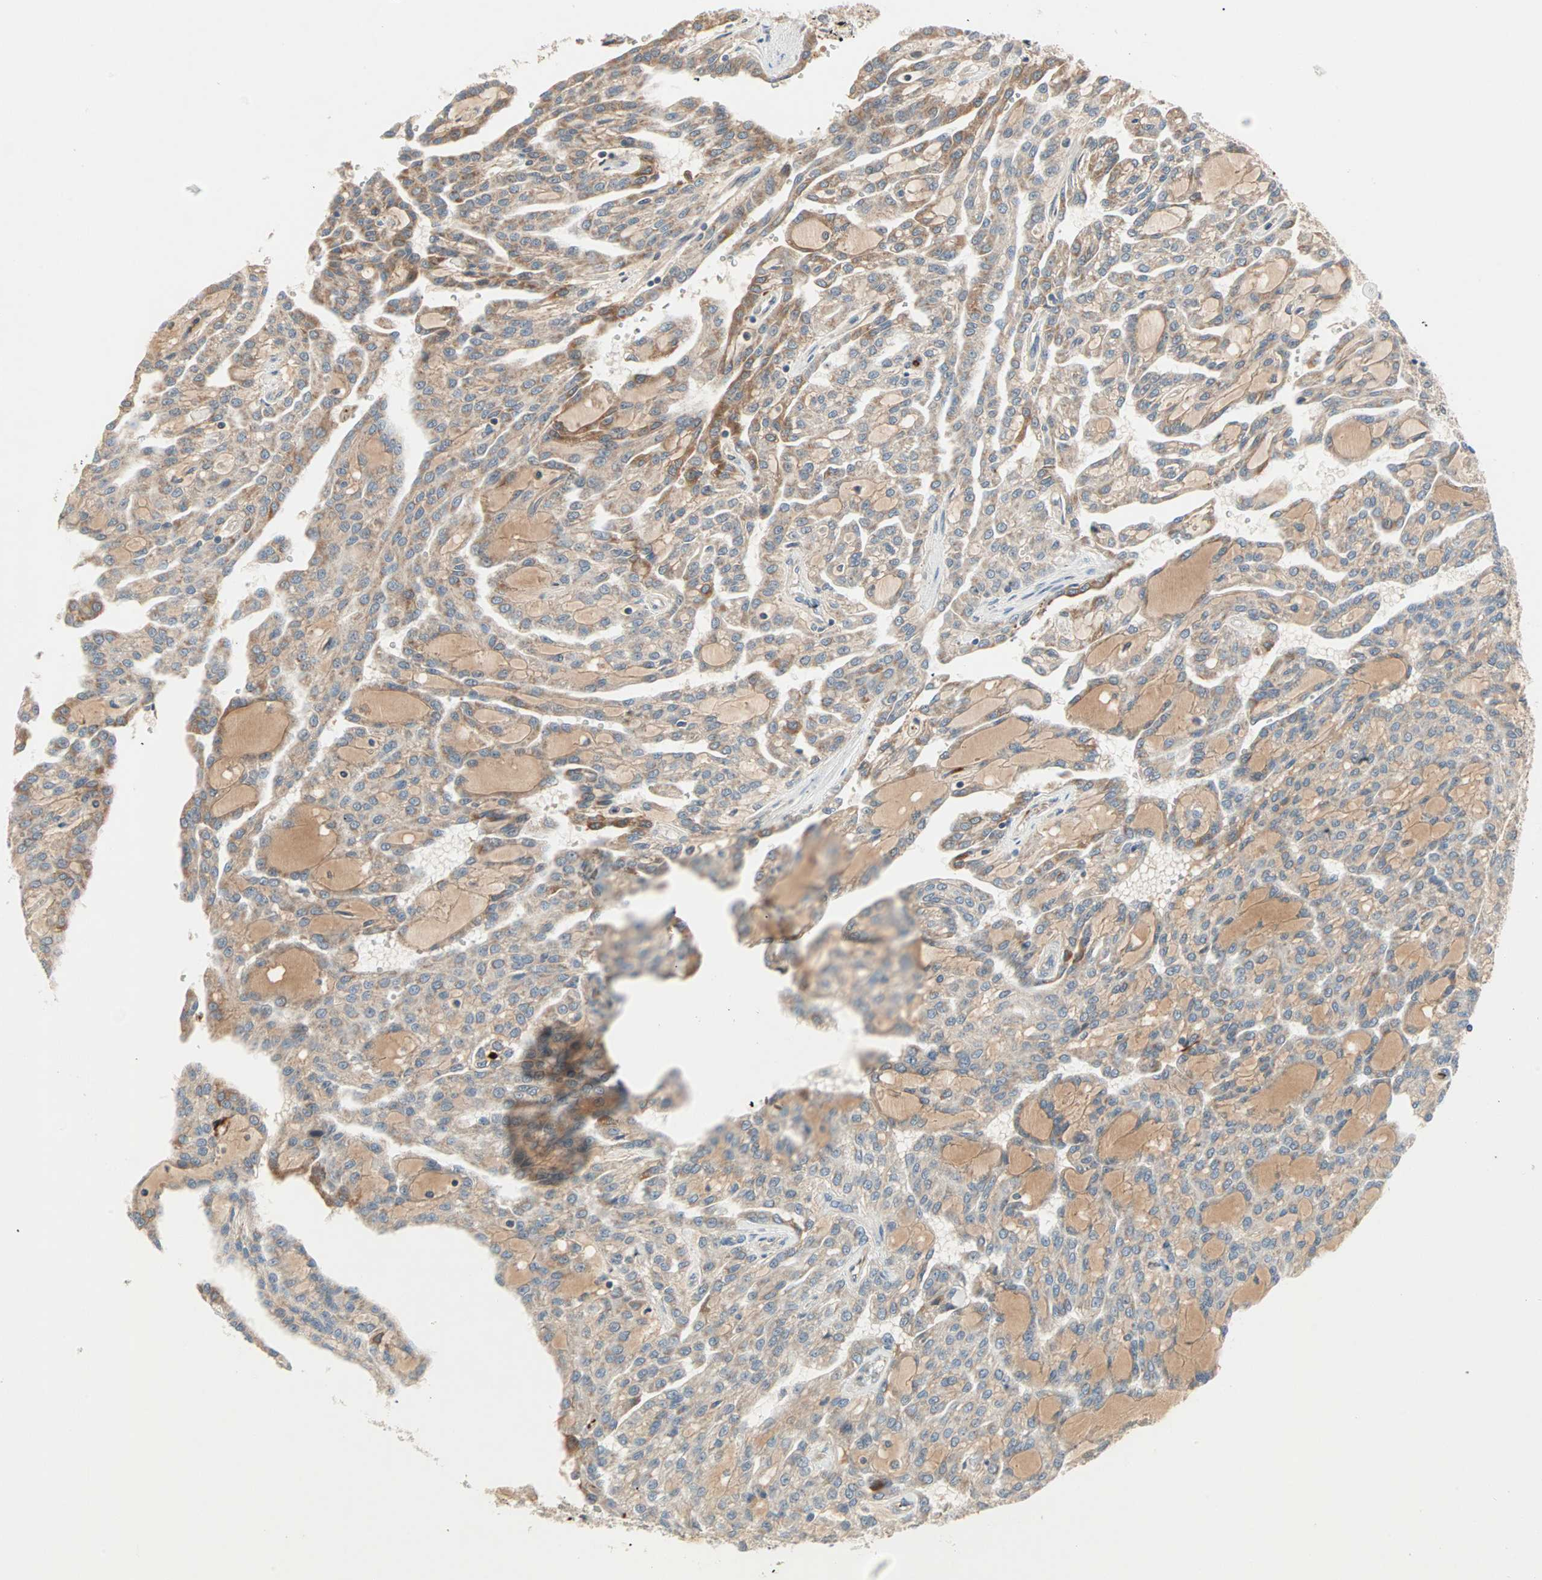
{"staining": {"intensity": "moderate", "quantity": "25%-75%", "location": "cytoplasmic/membranous"}, "tissue": "renal cancer", "cell_type": "Tumor cells", "image_type": "cancer", "snomed": [{"axis": "morphology", "description": "Adenocarcinoma, NOS"}, {"axis": "topography", "description": "Kidney"}], "caption": "Immunohistochemical staining of human adenocarcinoma (renal) exhibits medium levels of moderate cytoplasmic/membranous staining in about 25%-75% of tumor cells.", "gene": "PROS1", "patient": {"sex": "male", "age": 63}}